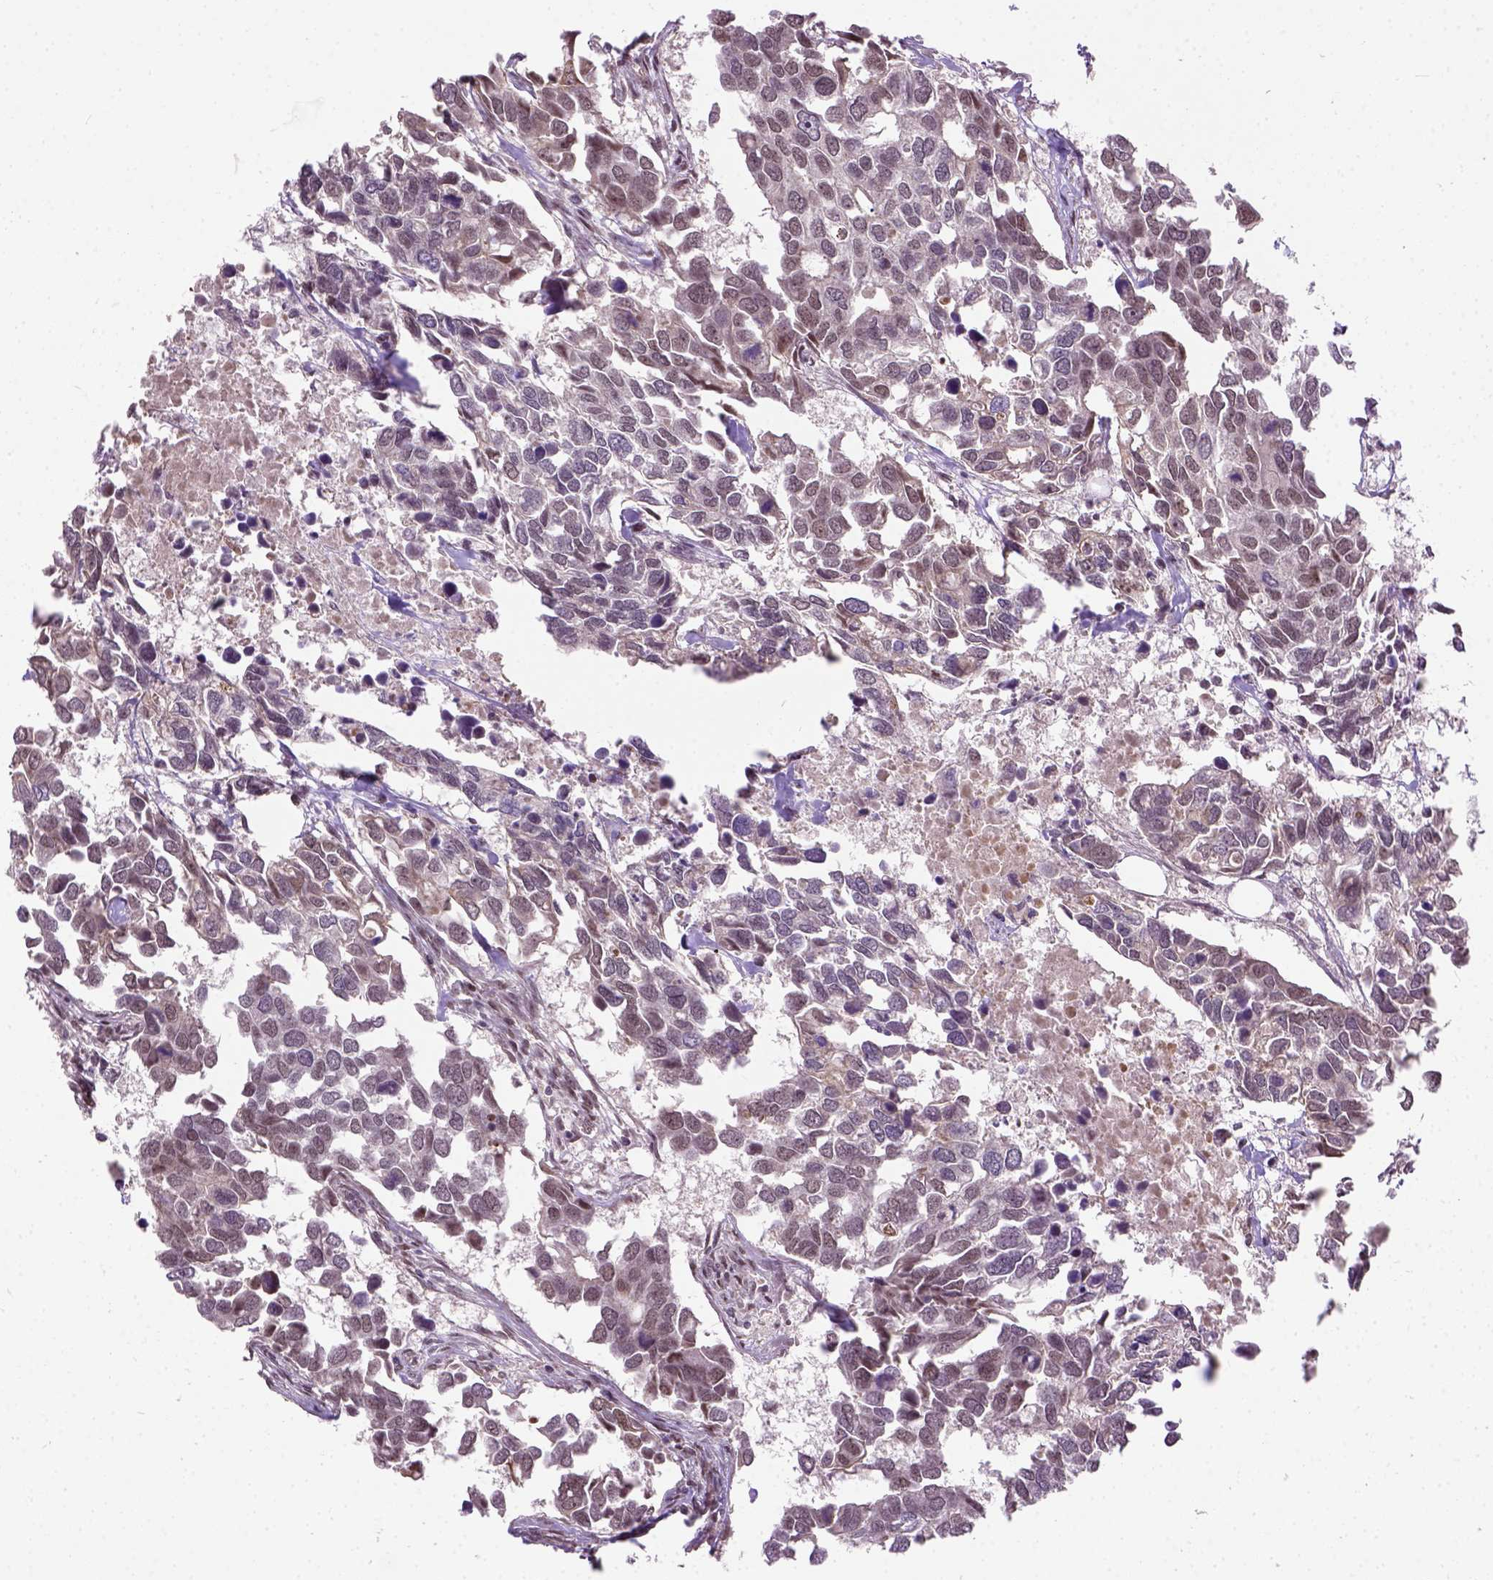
{"staining": {"intensity": "weak", "quantity": "25%-75%", "location": "nuclear"}, "tissue": "breast cancer", "cell_type": "Tumor cells", "image_type": "cancer", "snomed": [{"axis": "morphology", "description": "Duct carcinoma"}, {"axis": "topography", "description": "Breast"}], "caption": "Protein expression analysis of human breast cancer (invasive ductal carcinoma) reveals weak nuclear staining in approximately 25%-75% of tumor cells. The staining was performed using DAB (3,3'-diaminobenzidine) to visualize the protein expression in brown, while the nuclei were stained in blue with hematoxylin (Magnification: 20x).", "gene": "ZNF630", "patient": {"sex": "female", "age": 83}}